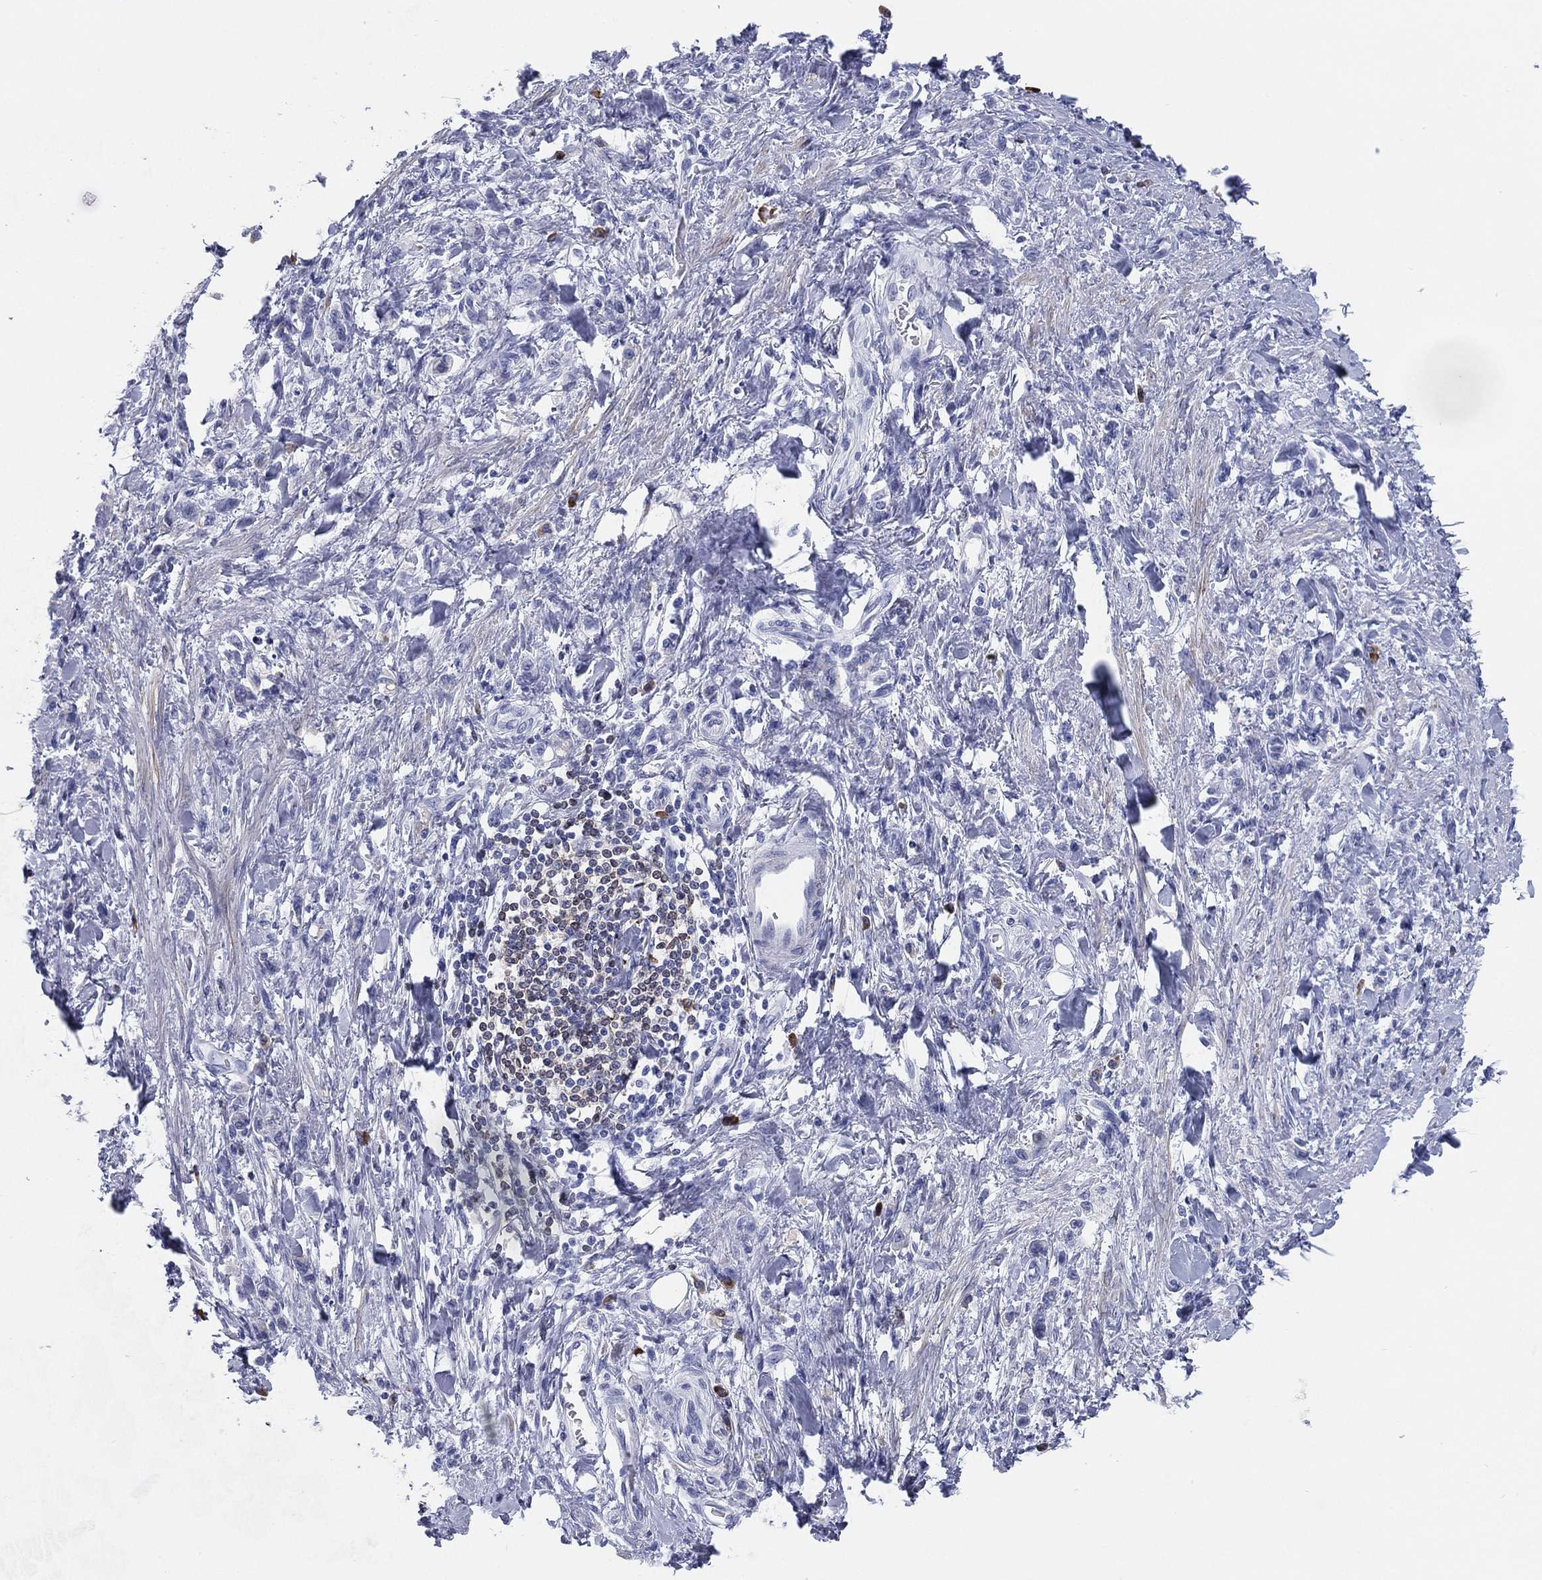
{"staining": {"intensity": "negative", "quantity": "none", "location": "none"}, "tissue": "stomach cancer", "cell_type": "Tumor cells", "image_type": "cancer", "snomed": [{"axis": "morphology", "description": "Adenocarcinoma, NOS"}, {"axis": "topography", "description": "Stomach"}], "caption": "Immunohistochemical staining of human stomach adenocarcinoma shows no significant positivity in tumor cells.", "gene": "CD79A", "patient": {"sex": "male", "age": 77}}